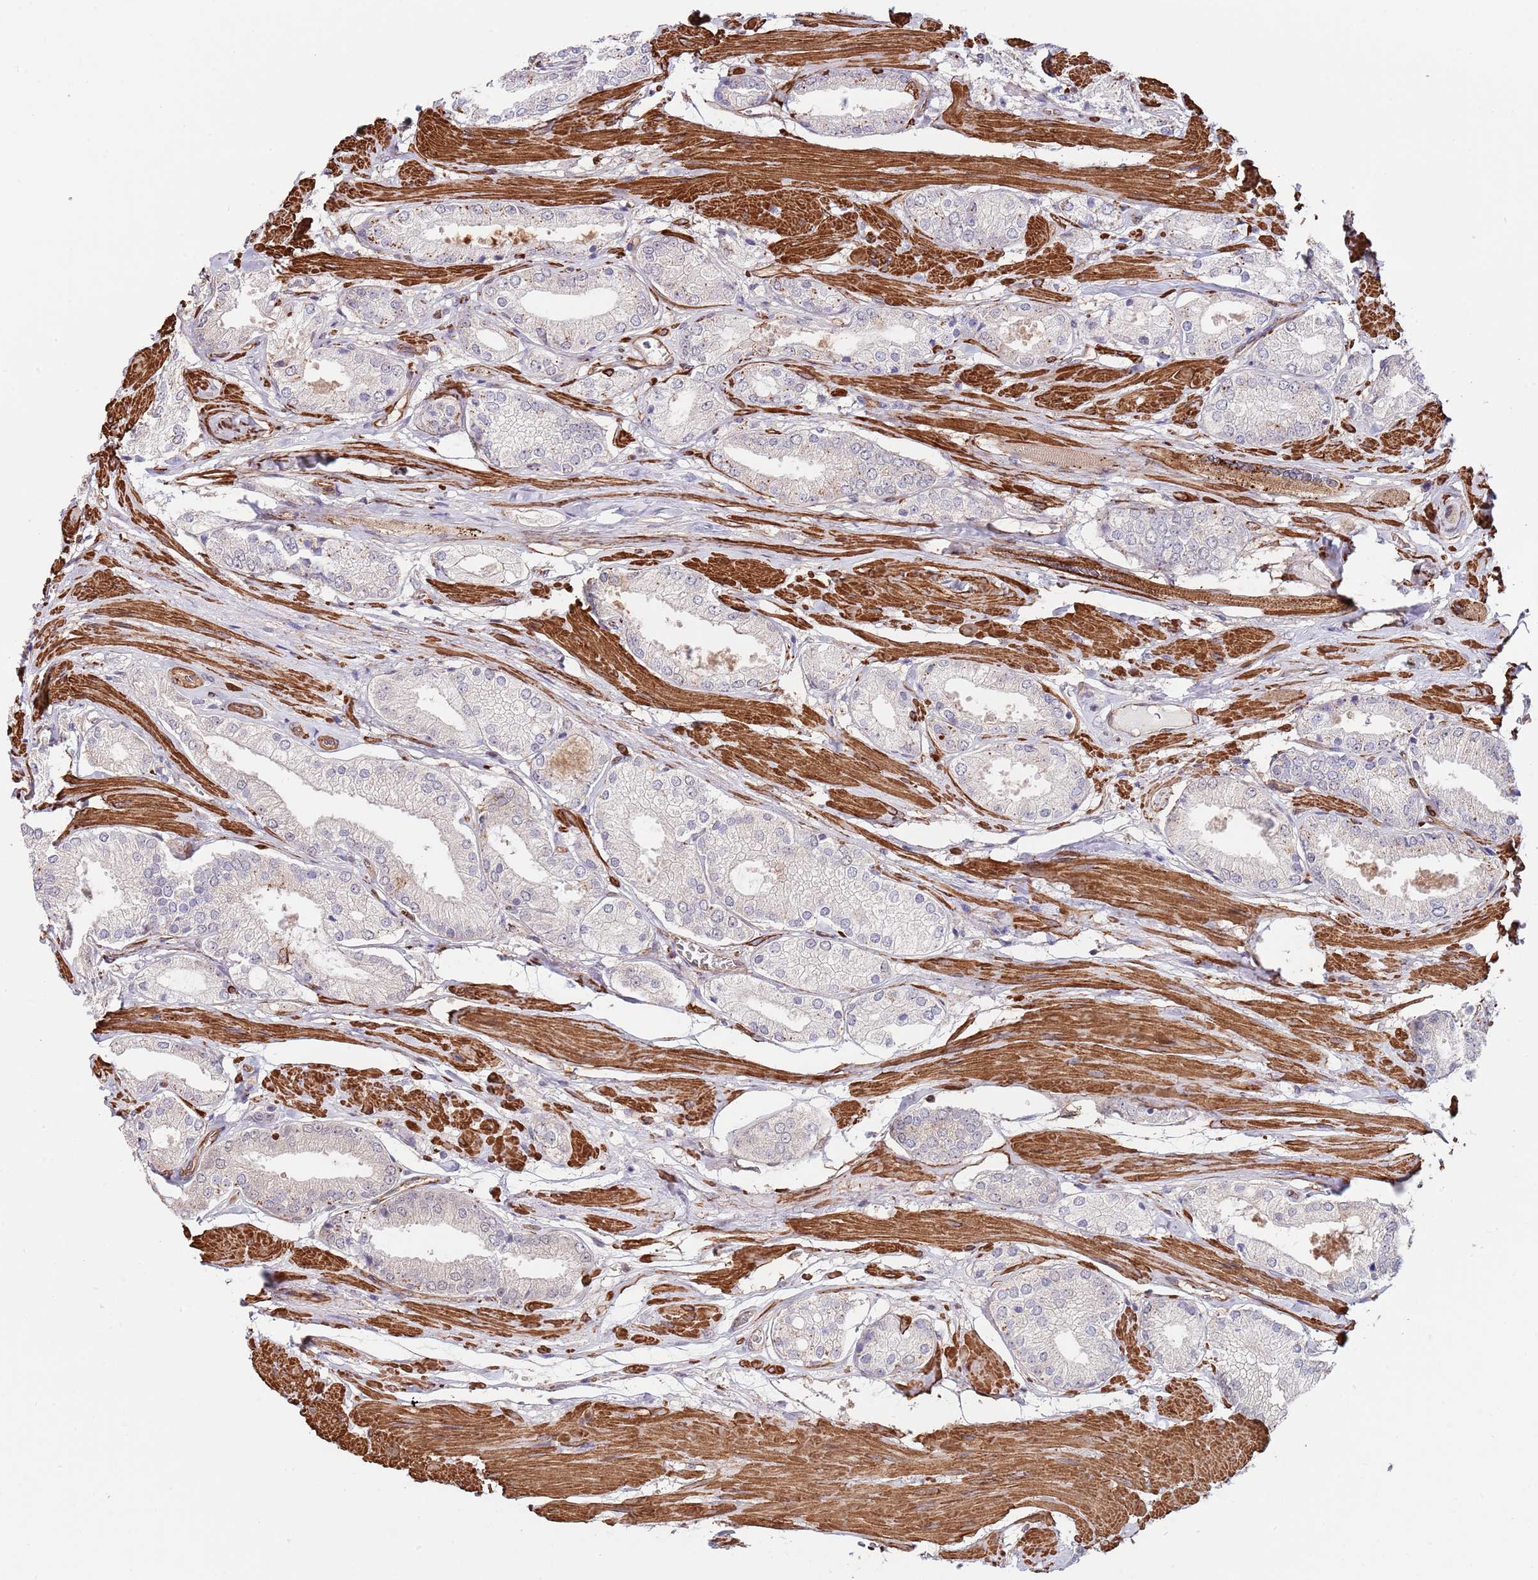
{"staining": {"intensity": "moderate", "quantity": "<25%", "location": "cytoplasmic/membranous"}, "tissue": "prostate cancer", "cell_type": "Tumor cells", "image_type": "cancer", "snomed": [{"axis": "morphology", "description": "Adenocarcinoma, High grade"}, {"axis": "topography", "description": "Prostate and seminal vesicle, NOS"}], "caption": "A micrograph of human prostate cancer stained for a protein exhibits moderate cytoplasmic/membranous brown staining in tumor cells. (Stains: DAB (3,3'-diaminobenzidine) in brown, nuclei in blue, Microscopy: brightfield microscopy at high magnification).", "gene": "BPNT1", "patient": {"sex": "male", "age": 64}}